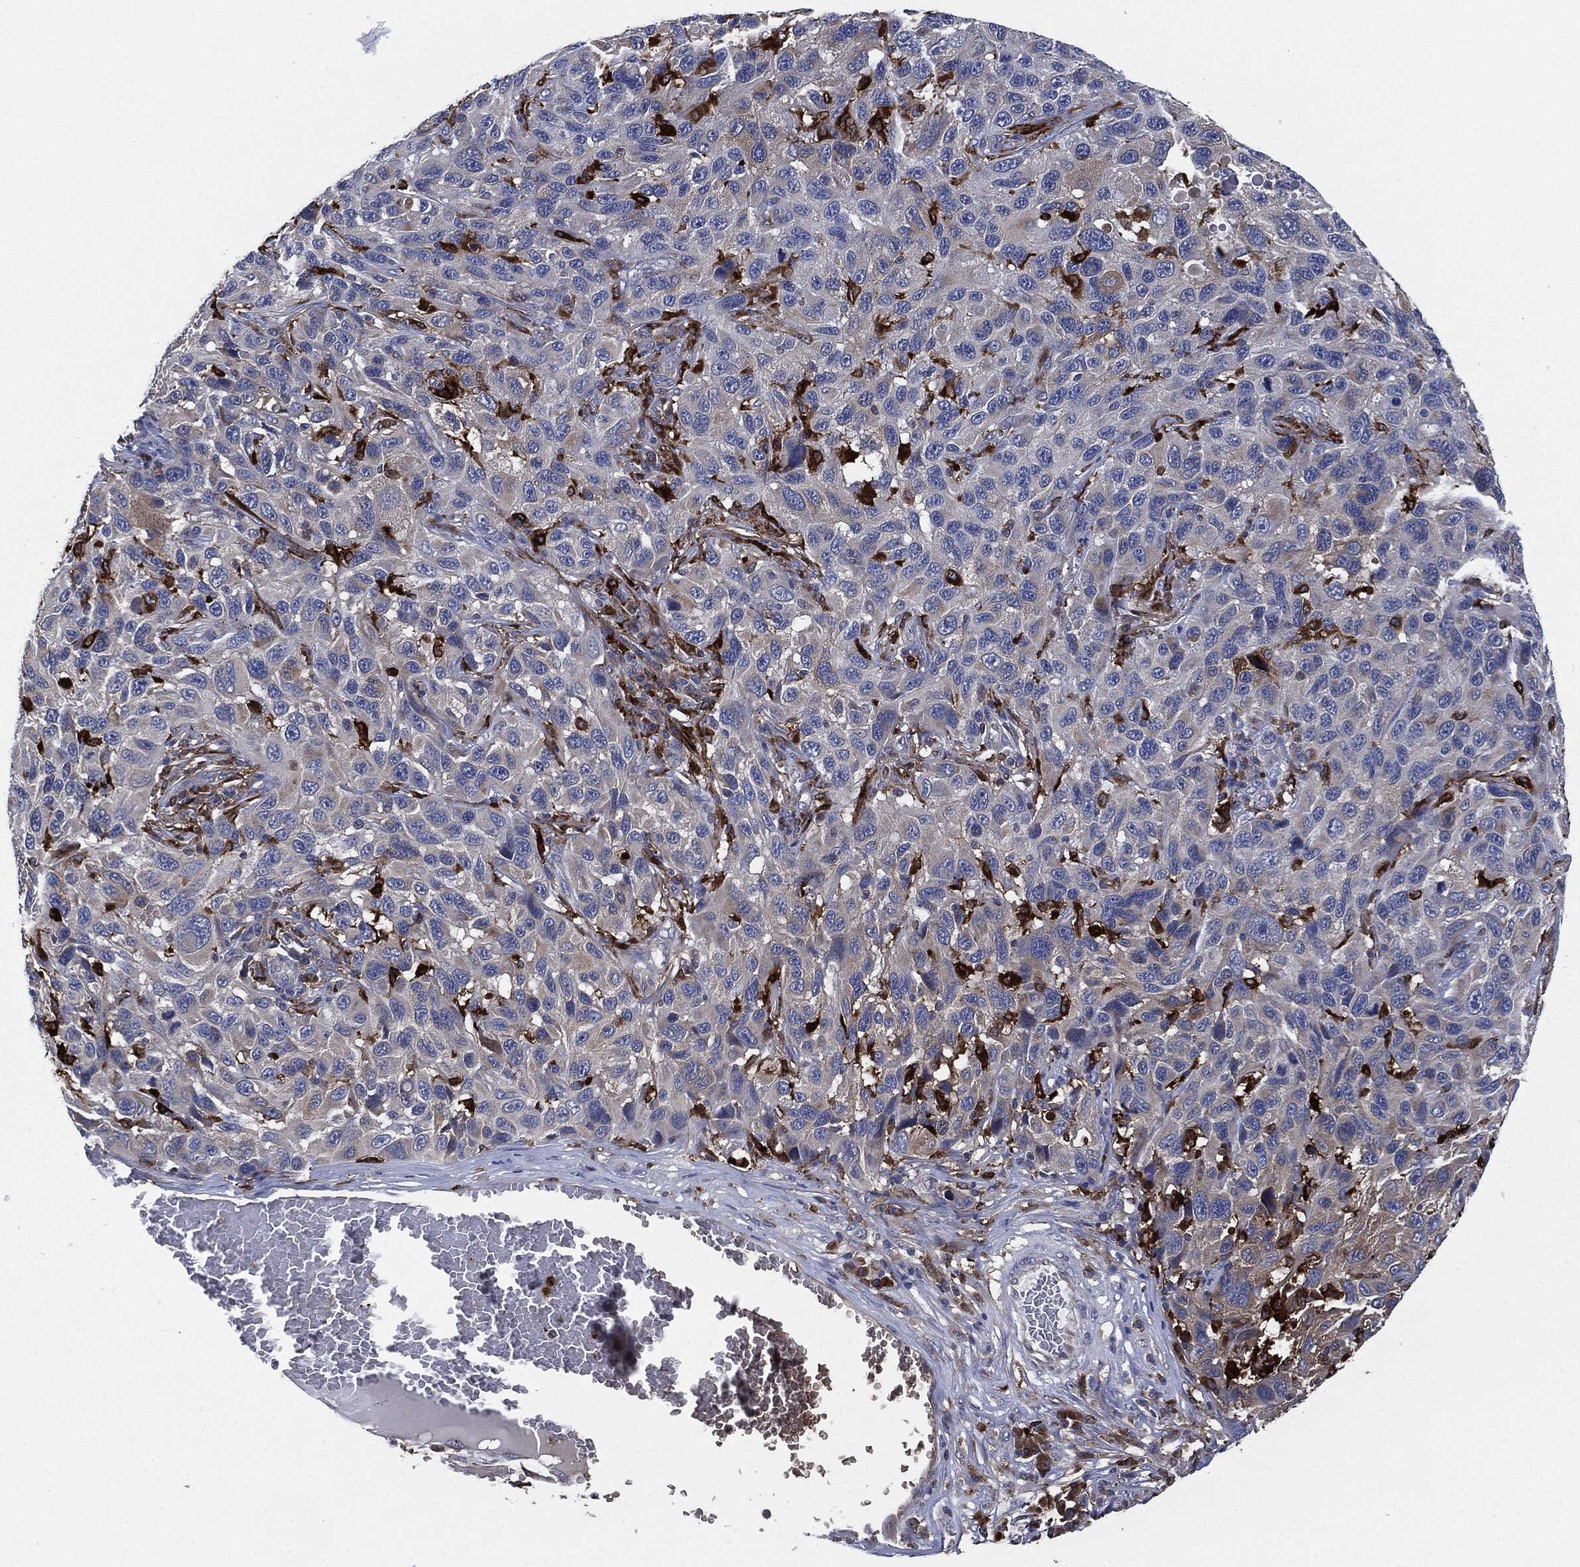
{"staining": {"intensity": "negative", "quantity": "none", "location": "none"}, "tissue": "melanoma", "cell_type": "Tumor cells", "image_type": "cancer", "snomed": [{"axis": "morphology", "description": "Malignant melanoma, NOS"}, {"axis": "topography", "description": "Skin"}], "caption": "Immunohistochemical staining of melanoma exhibits no significant positivity in tumor cells.", "gene": "TMEM11", "patient": {"sex": "male", "age": 53}}